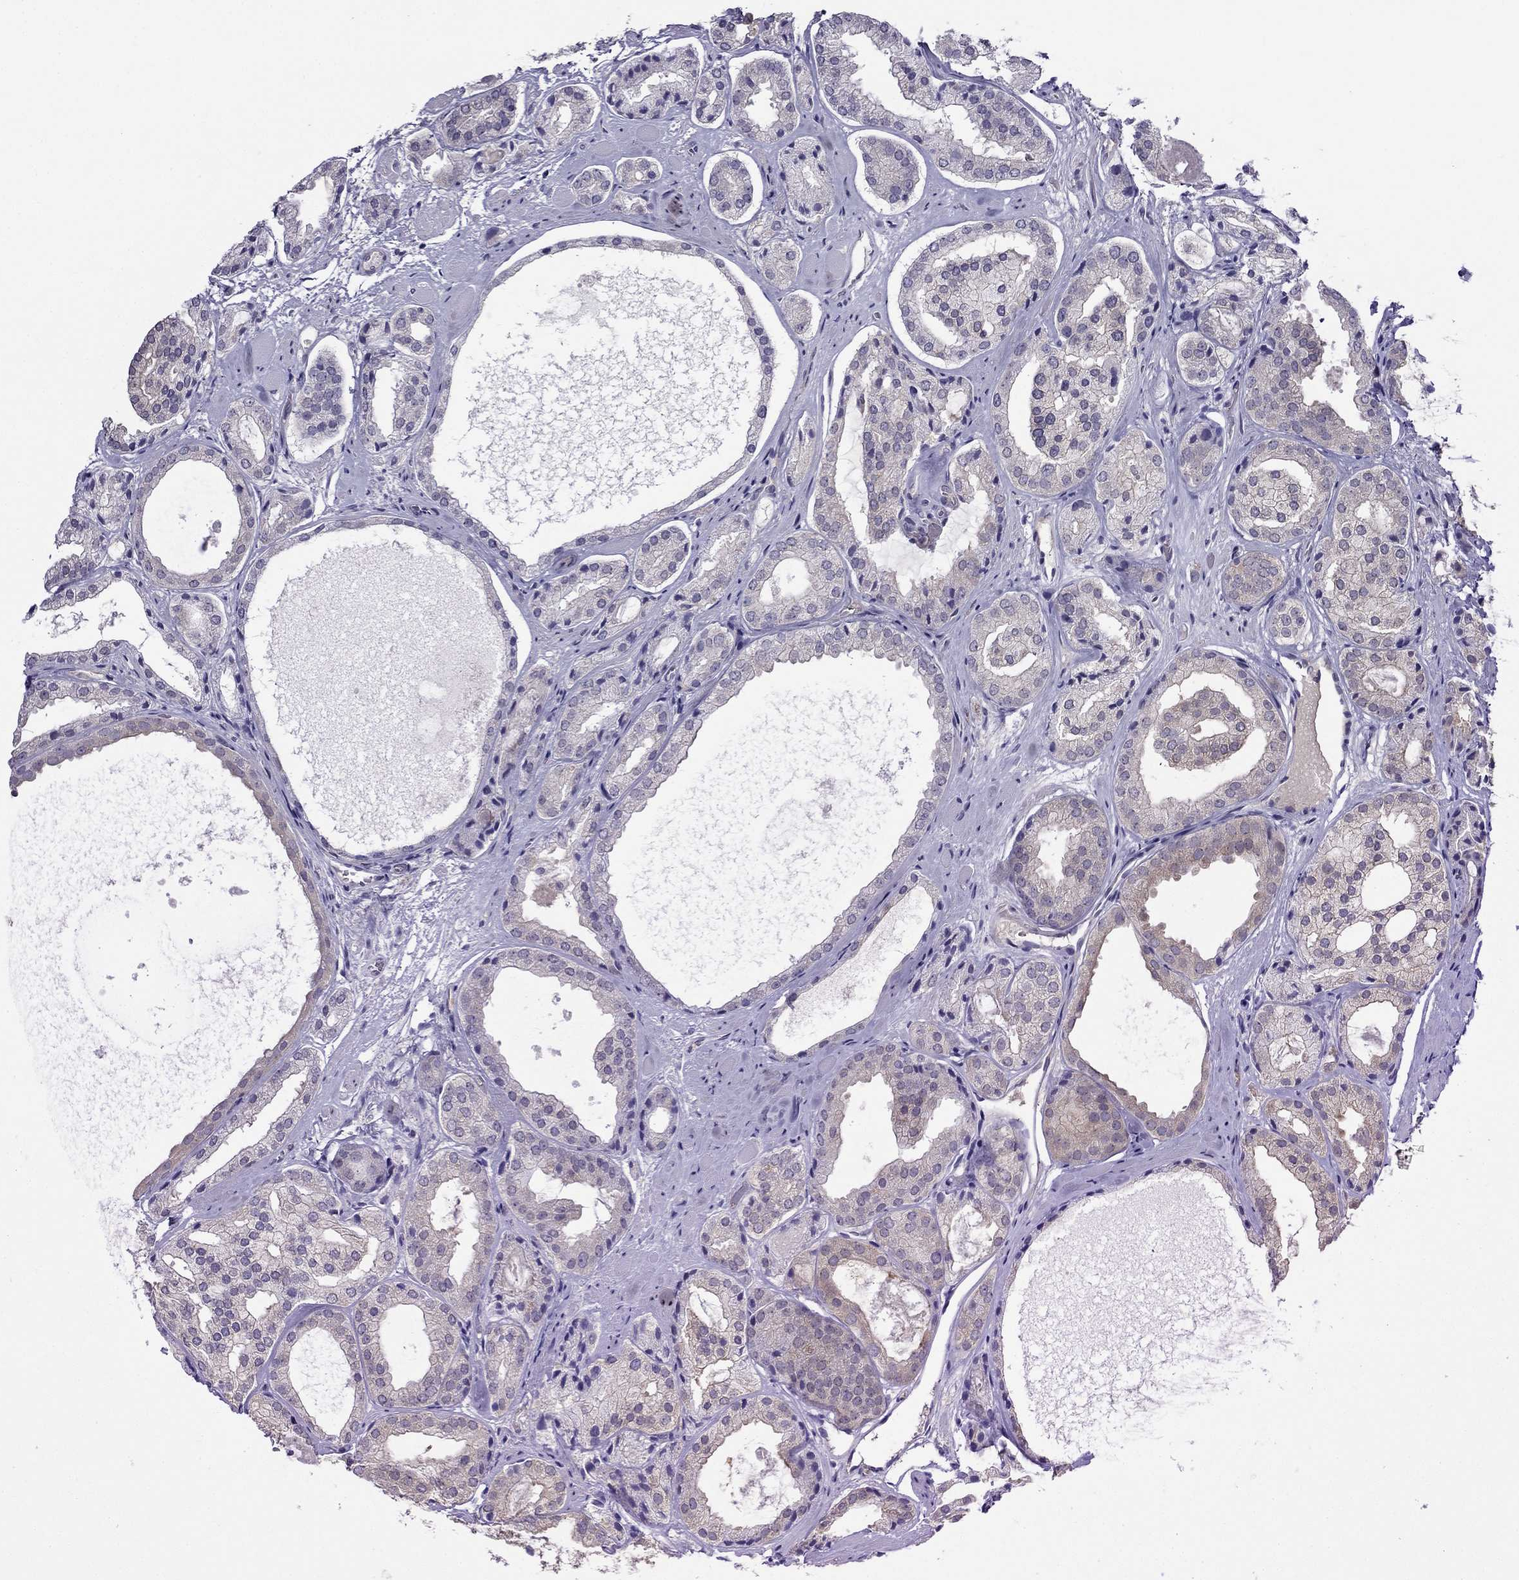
{"staining": {"intensity": "moderate", "quantity": "<25%", "location": "cytoplasmic/membranous"}, "tissue": "prostate cancer", "cell_type": "Tumor cells", "image_type": "cancer", "snomed": [{"axis": "morphology", "description": "Adenocarcinoma, Low grade"}, {"axis": "topography", "description": "Prostate"}], "caption": "Immunohistochemistry staining of prostate adenocarcinoma (low-grade), which displays low levels of moderate cytoplasmic/membranous positivity in about <25% of tumor cells indicating moderate cytoplasmic/membranous protein expression. The staining was performed using DAB (brown) for protein detection and nuclei were counterstained in hematoxylin (blue).", "gene": "SCNN1D", "patient": {"sex": "male", "age": 69}}